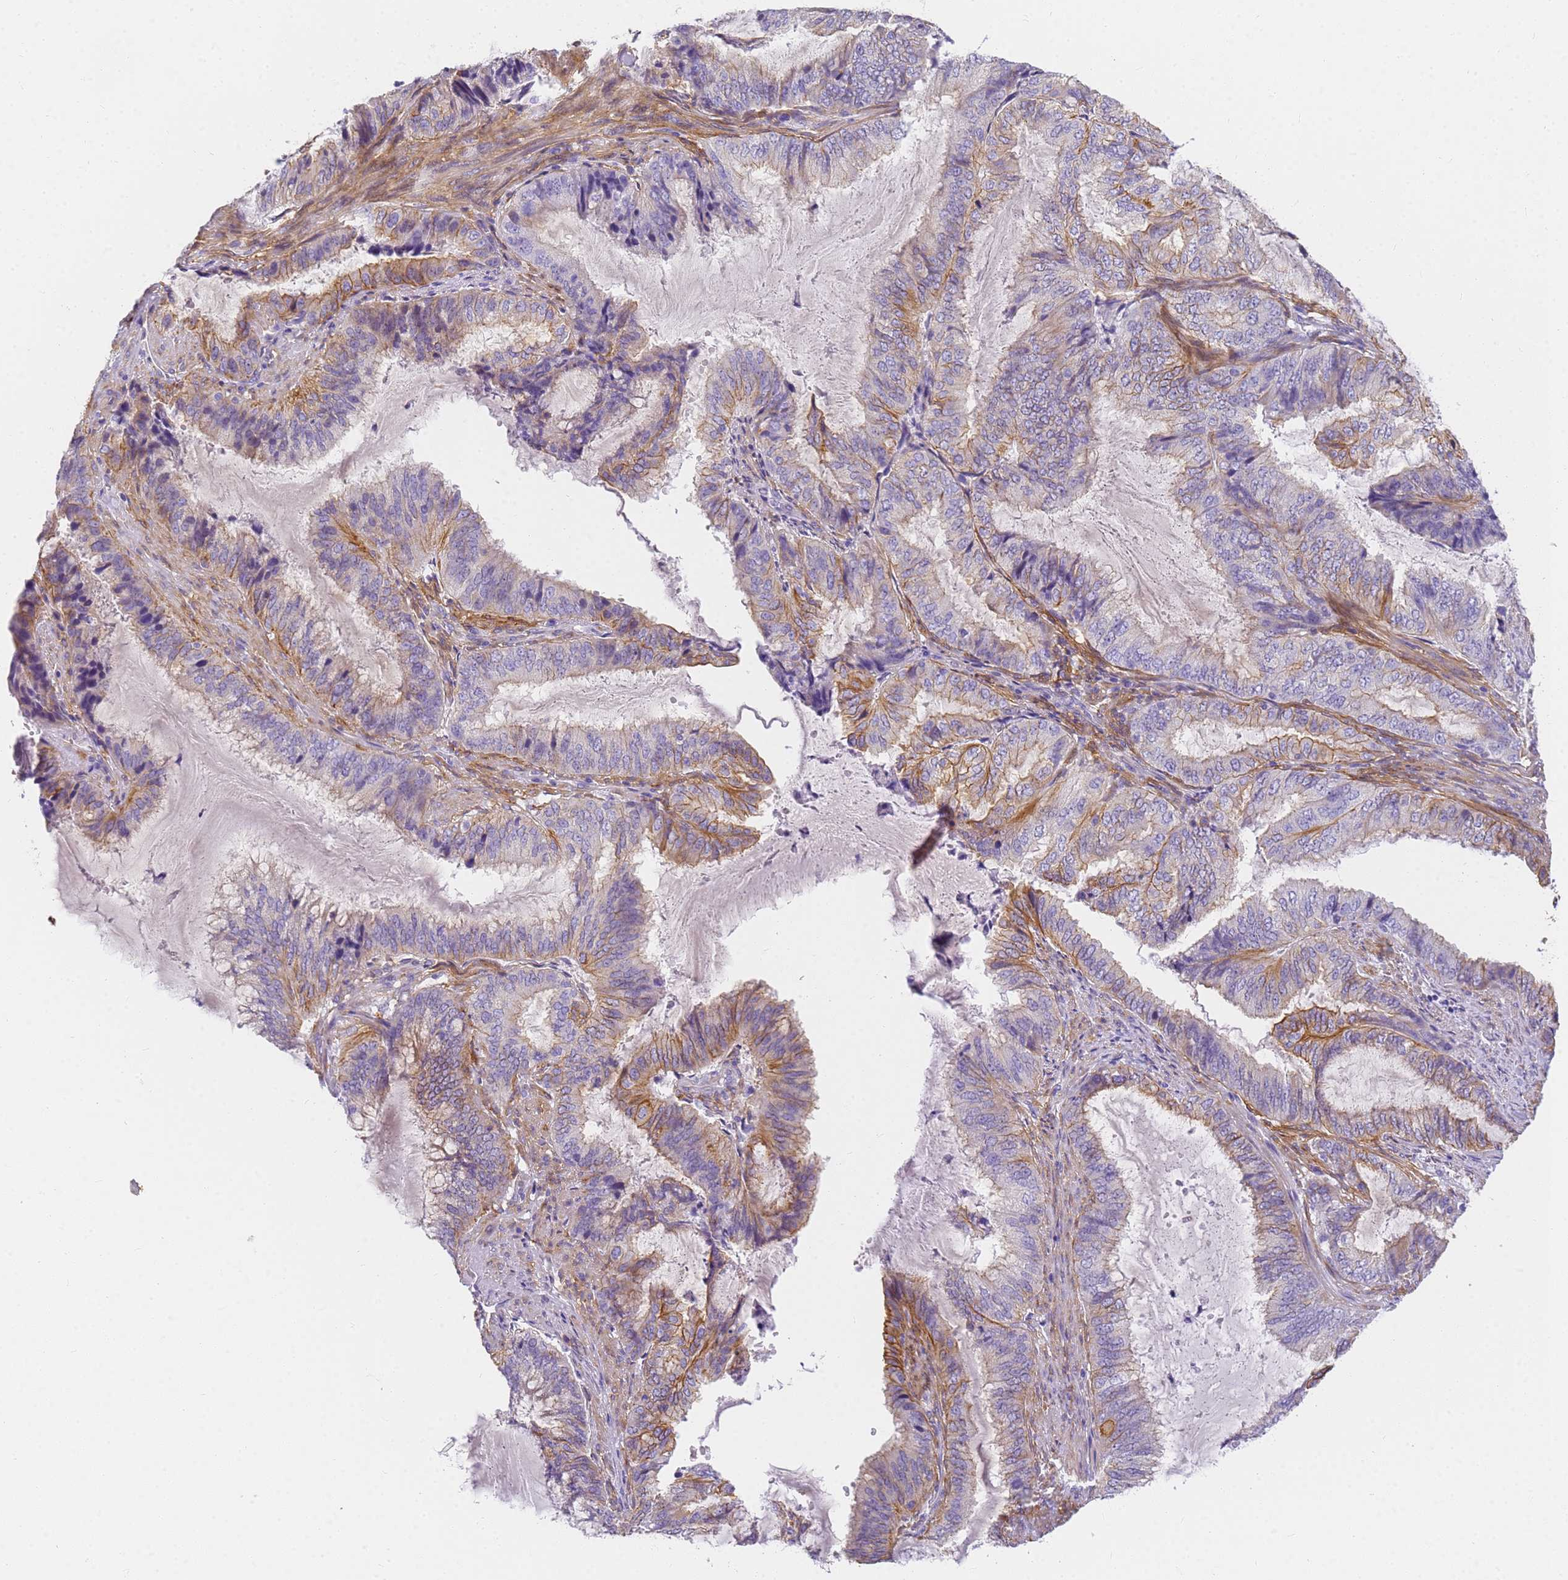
{"staining": {"intensity": "moderate", "quantity": "25%-75%", "location": "cytoplasmic/membranous"}, "tissue": "endometrial cancer", "cell_type": "Tumor cells", "image_type": "cancer", "snomed": [{"axis": "morphology", "description": "Adenocarcinoma, NOS"}, {"axis": "topography", "description": "Endometrium"}], "caption": "Immunohistochemistry (IHC) histopathology image of human adenocarcinoma (endometrial) stained for a protein (brown), which reveals medium levels of moderate cytoplasmic/membranous staining in about 25%-75% of tumor cells.", "gene": "MVB12A", "patient": {"sex": "female", "age": 51}}